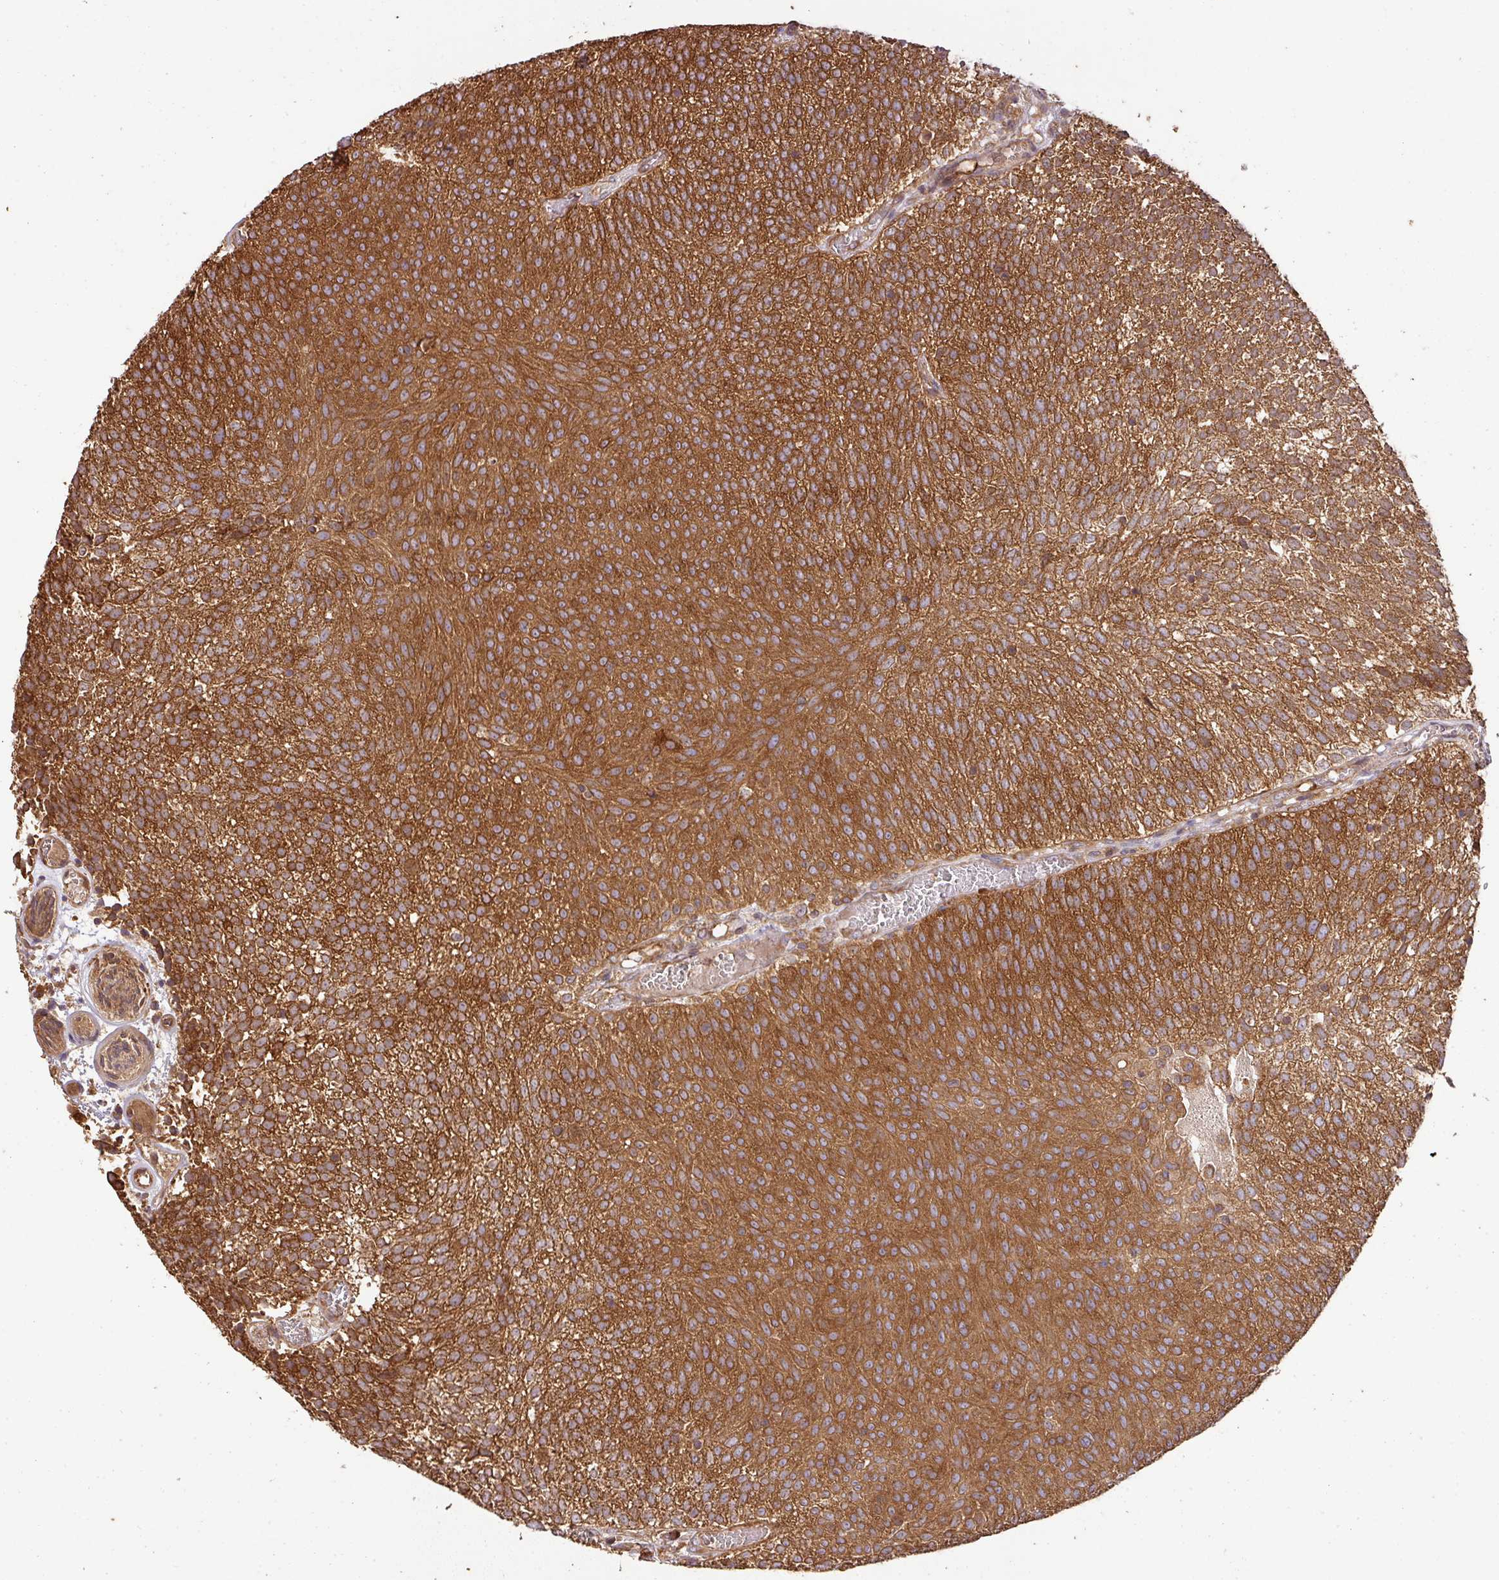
{"staining": {"intensity": "strong", "quantity": ">75%", "location": "cytoplasmic/membranous"}, "tissue": "urothelial cancer", "cell_type": "Tumor cells", "image_type": "cancer", "snomed": [{"axis": "morphology", "description": "Urothelial carcinoma, Low grade"}, {"axis": "topography", "description": "Urinary bladder"}], "caption": "Immunohistochemistry photomicrograph of neoplastic tissue: low-grade urothelial carcinoma stained using IHC displays high levels of strong protein expression localized specifically in the cytoplasmic/membranous of tumor cells, appearing as a cytoplasmic/membranous brown color.", "gene": "GSPT1", "patient": {"sex": "female", "age": 79}}